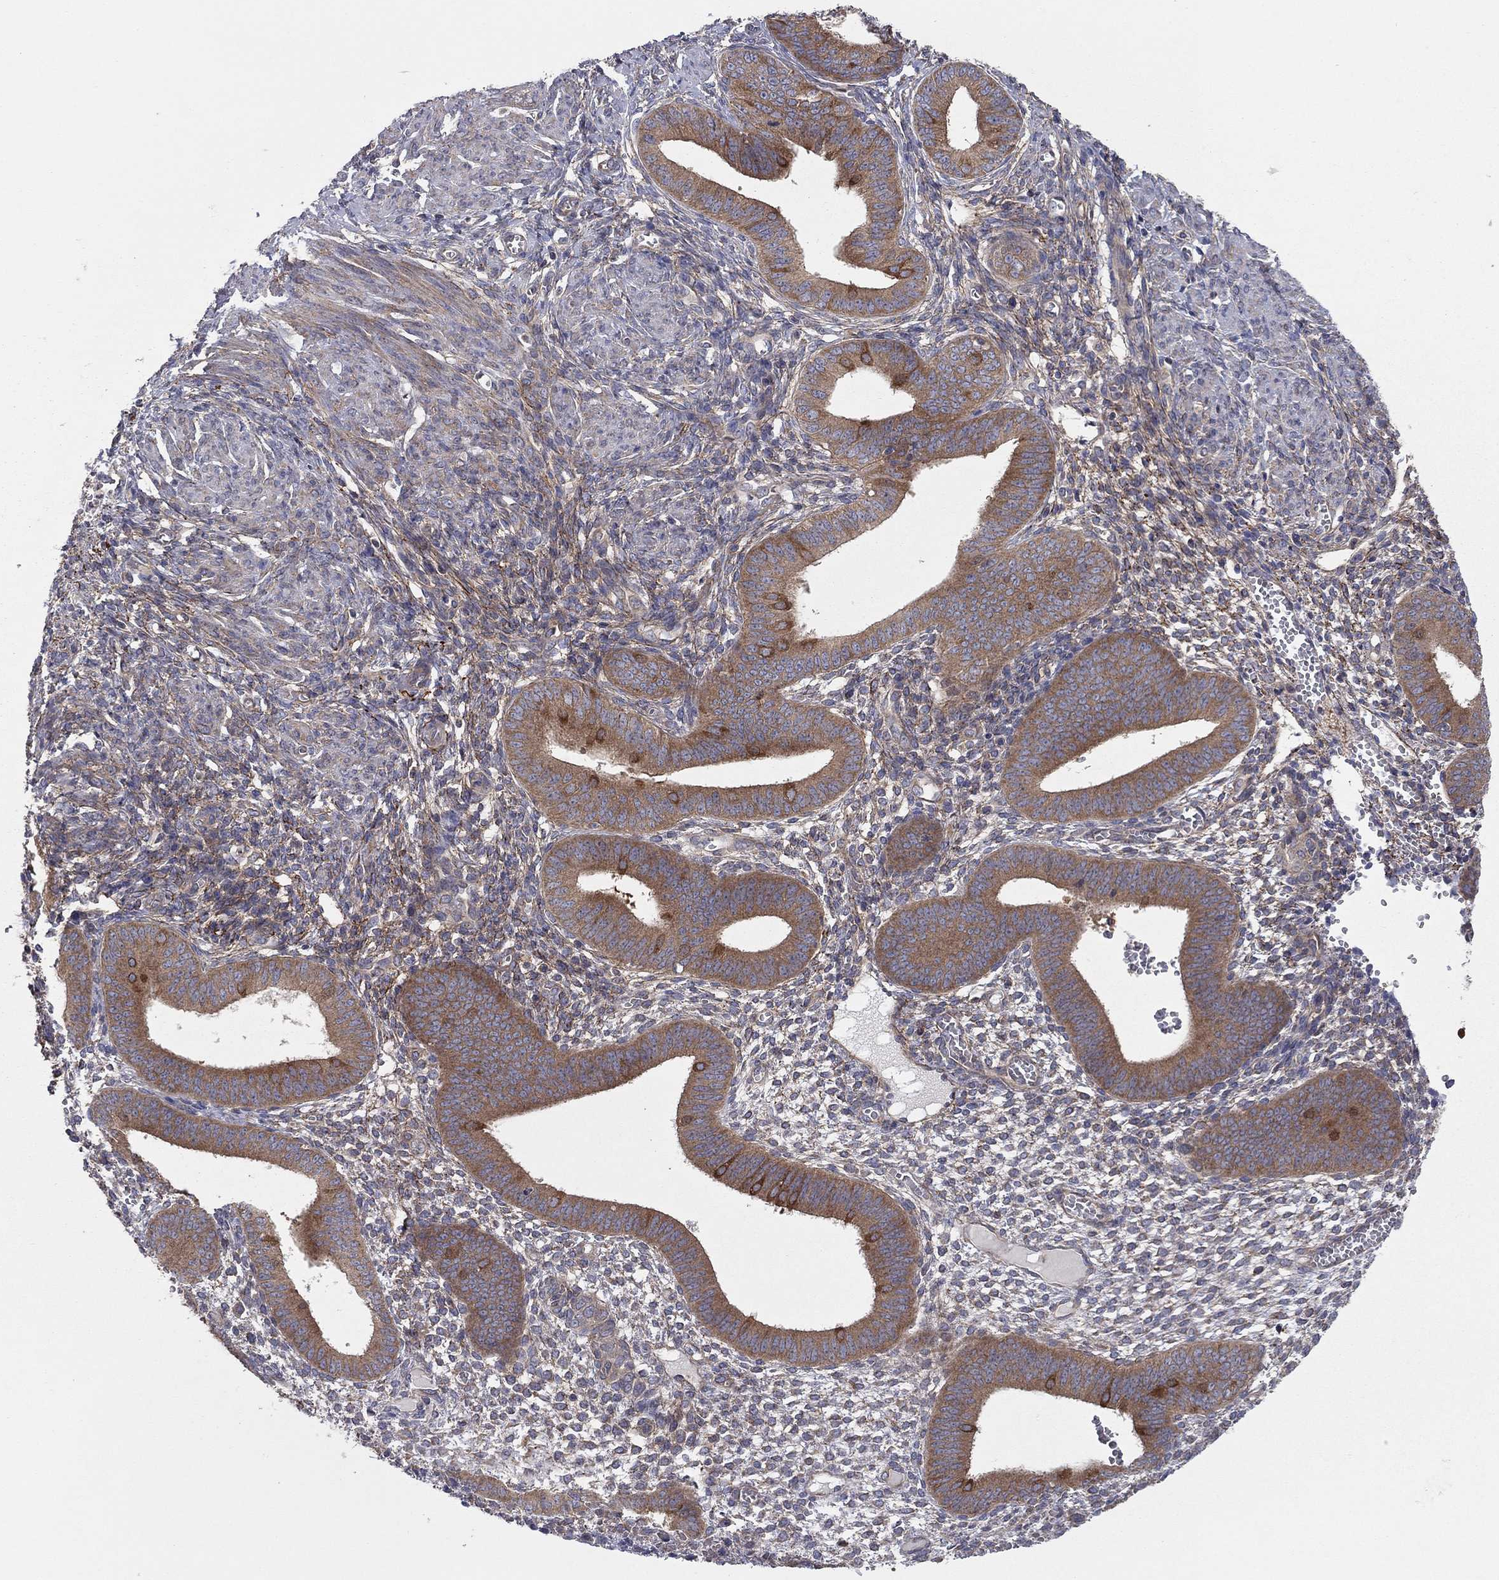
{"staining": {"intensity": "moderate", "quantity": "25%-75%", "location": "cytoplasmic/membranous"}, "tissue": "endometrium", "cell_type": "Cells in endometrial stroma", "image_type": "normal", "snomed": [{"axis": "morphology", "description": "Normal tissue, NOS"}, {"axis": "topography", "description": "Endometrium"}], "caption": "Protein staining of unremarkable endometrium demonstrates moderate cytoplasmic/membranous staining in about 25%-75% of cells in endometrial stroma.", "gene": "RNF123", "patient": {"sex": "female", "age": 42}}